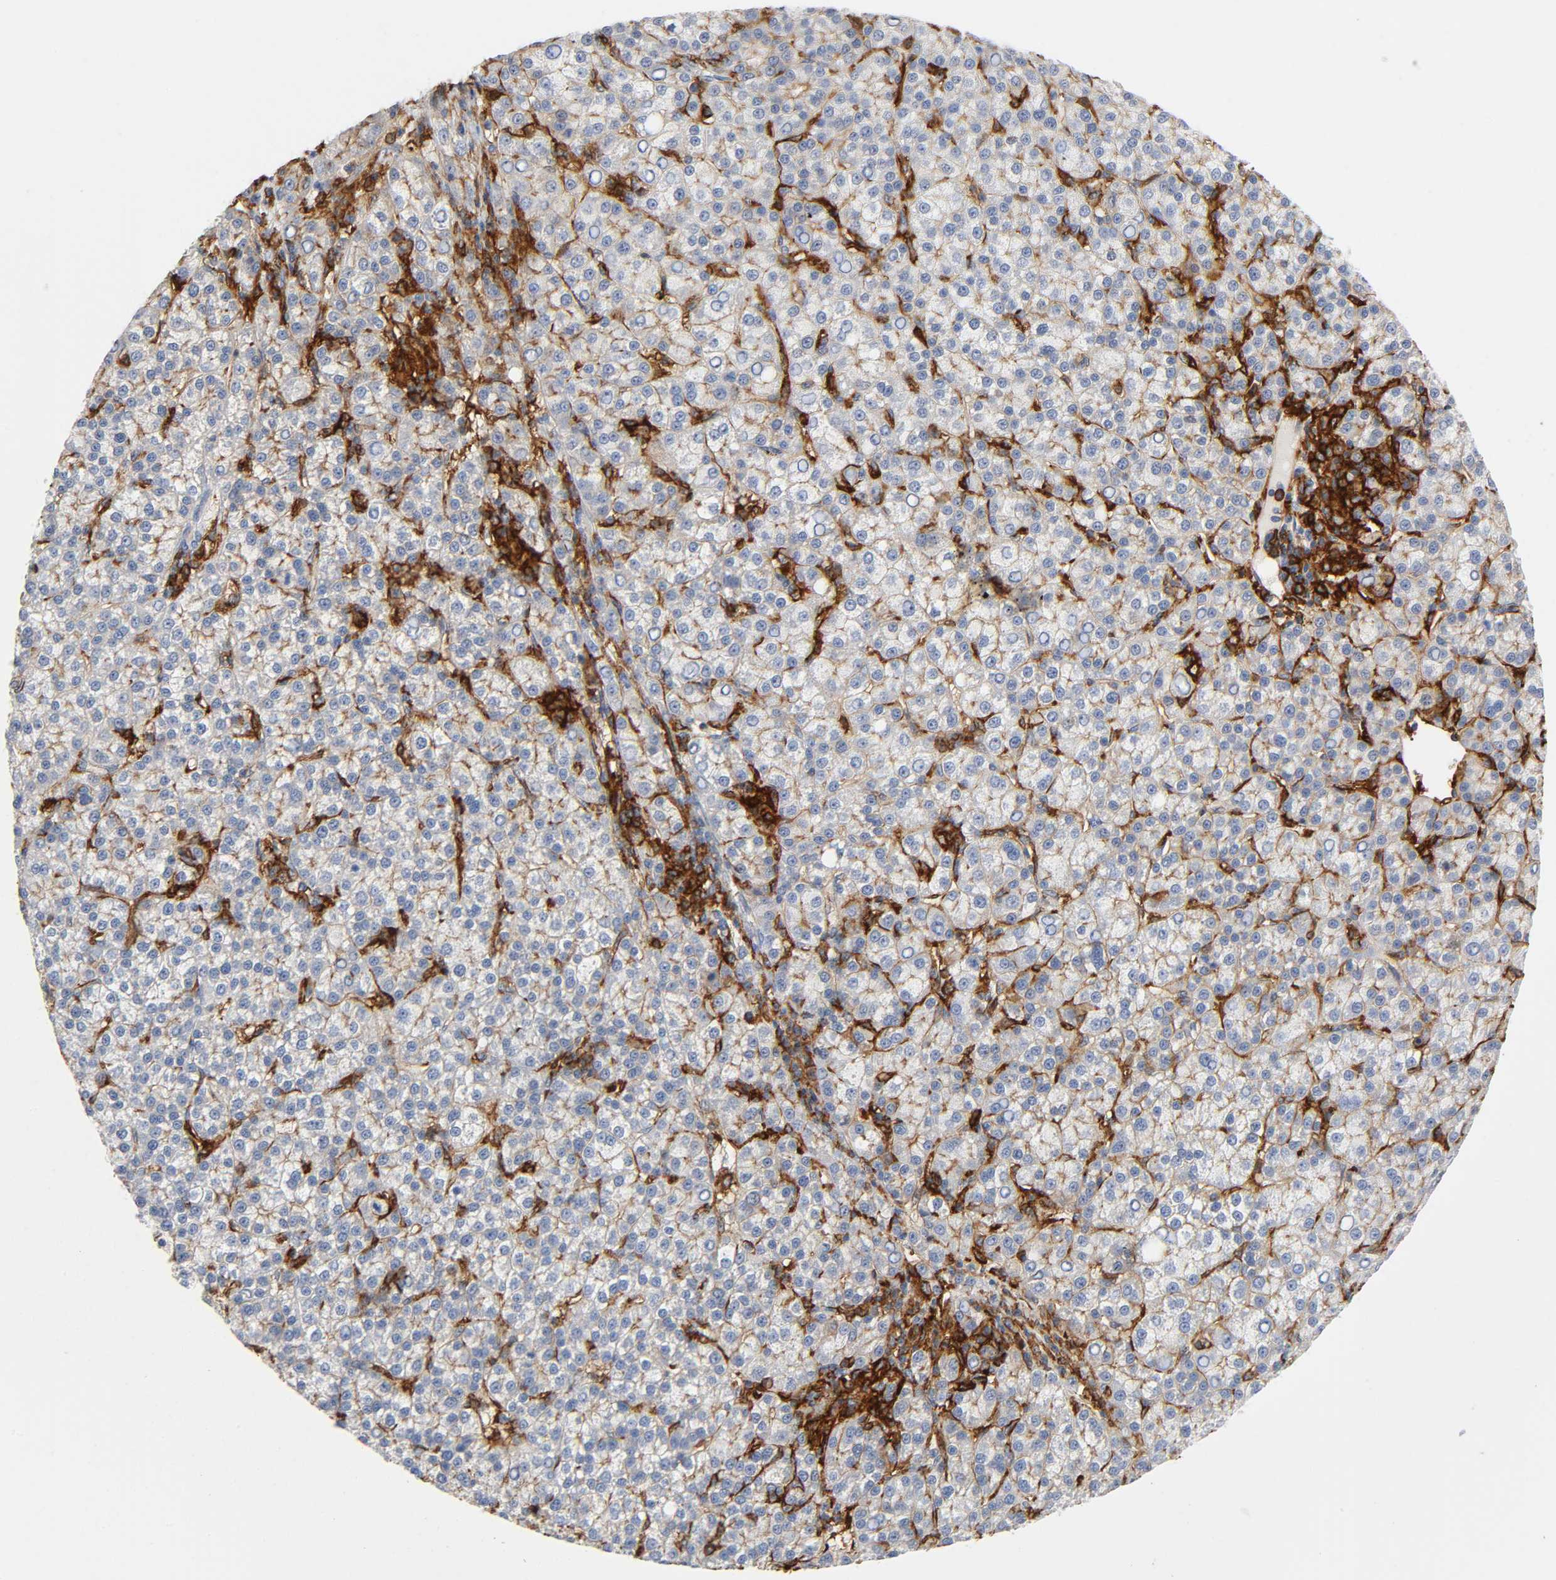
{"staining": {"intensity": "negative", "quantity": "none", "location": "none"}, "tissue": "liver cancer", "cell_type": "Tumor cells", "image_type": "cancer", "snomed": [{"axis": "morphology", "description": "Carcinoma, Hepatocellular, NOS"}, {"axis": "topography", "description": "Liver"}], "caption": "A photomicrograph of human liver hepatocellular carcinoma is negative for staining in tumor cells. (DAB (3,3'-diaminobenzidine) immunohistochemistry (IHC) with hematoxylin counter stain).", "gene": "LYN", "patient": {"sex": "female", "age": 58}}